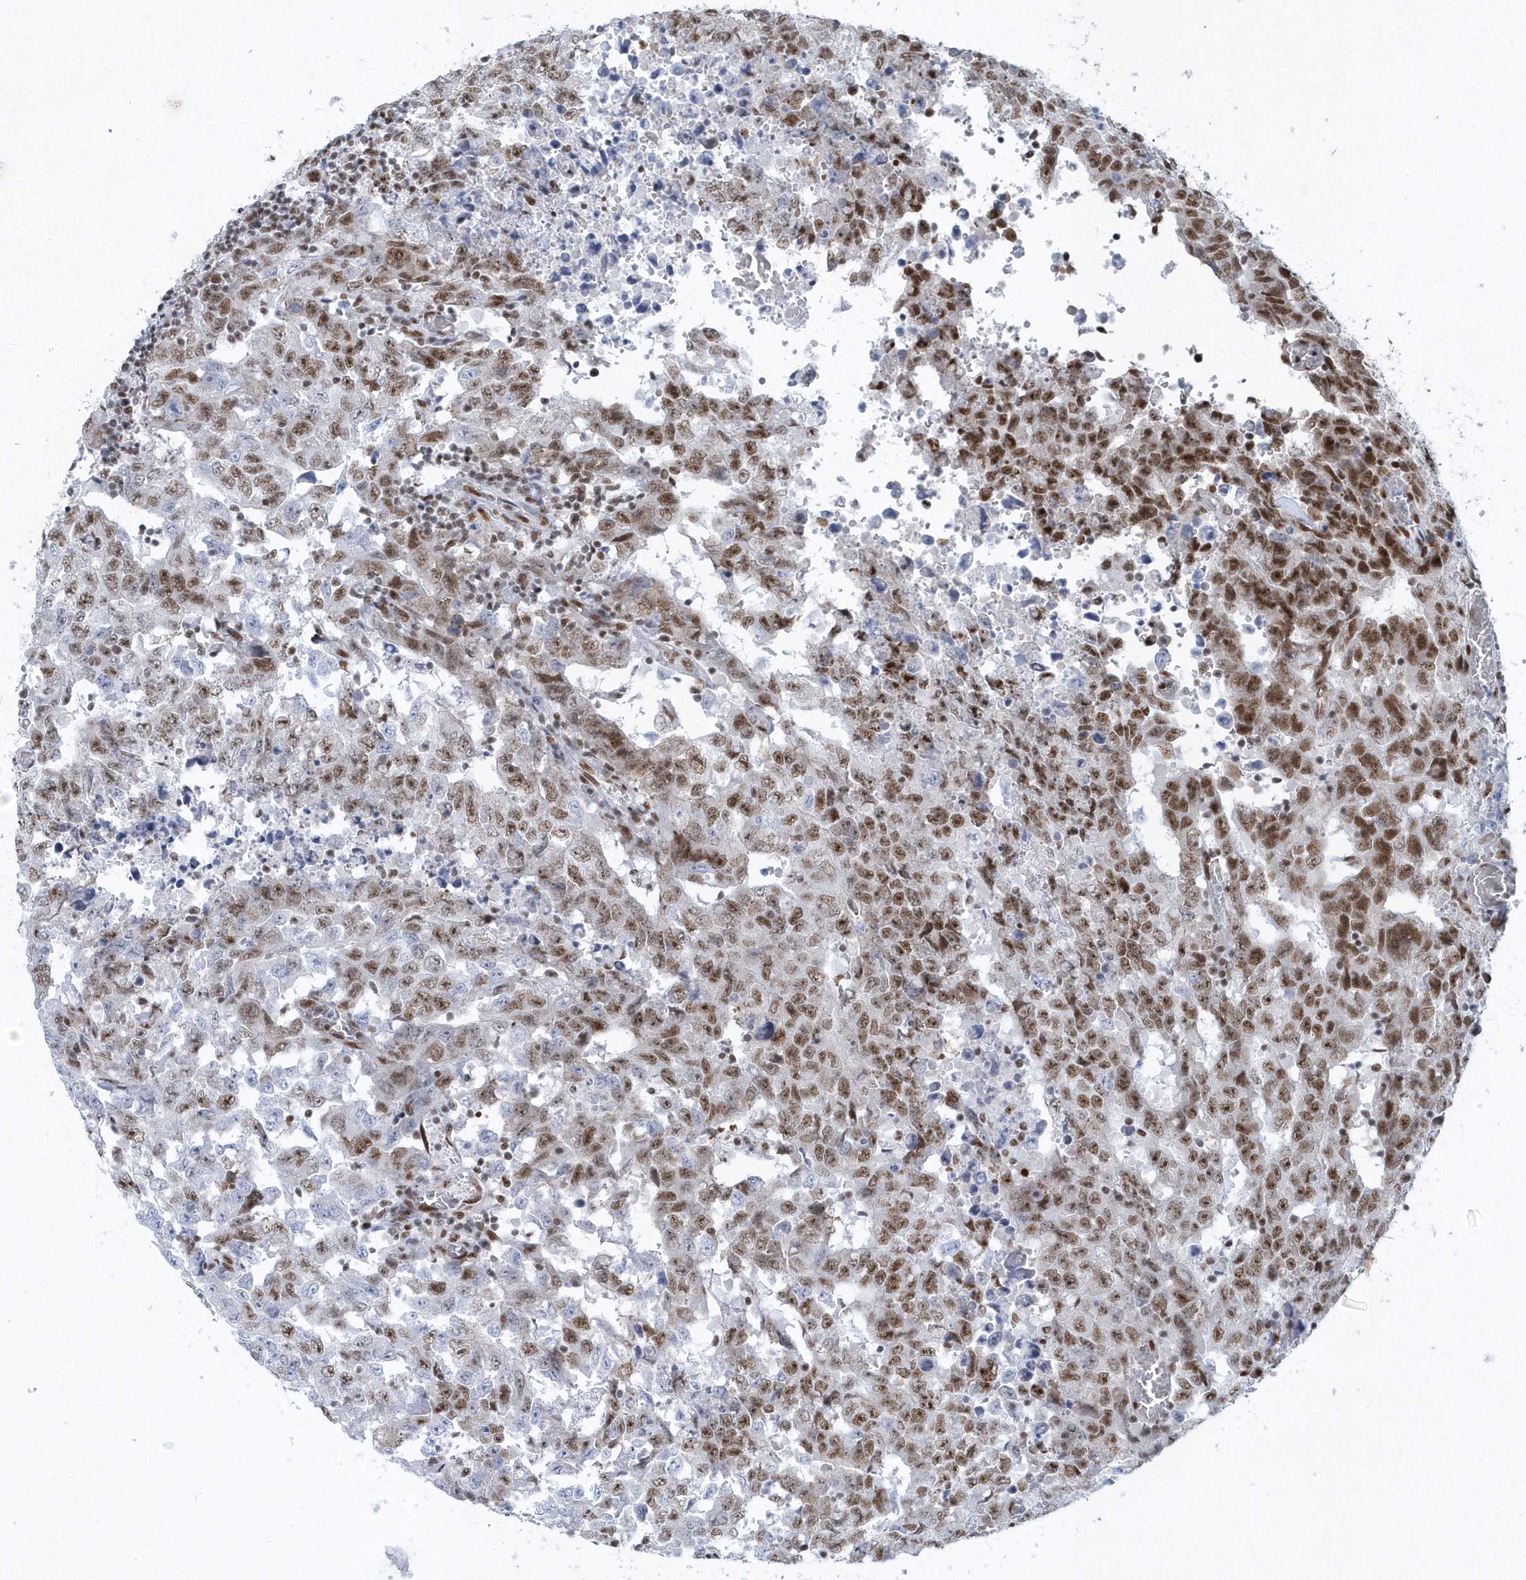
{"staining": {"intensity": "moderate", "quantity": ">75%", "location": "nuclear"}, "tissue": "testis cancer", "cell_type": "Tumor cells", "image_type": "cancer", "snomed": [{"axis": "morphology", "description": "Carcinoma, Embryonal, NOS"}, {"axis": "topography", "description": "Testis"}], "caption": "Protein expression analysis of human testis embryonal carcinoma reveals moderate nuclear expression in about >75% of tumor cells. (Brightfield microscopy of DAB IHC at high magnification).", "gene": "DCLRE1A", "patient": {"sex": "male", "age": 26}}